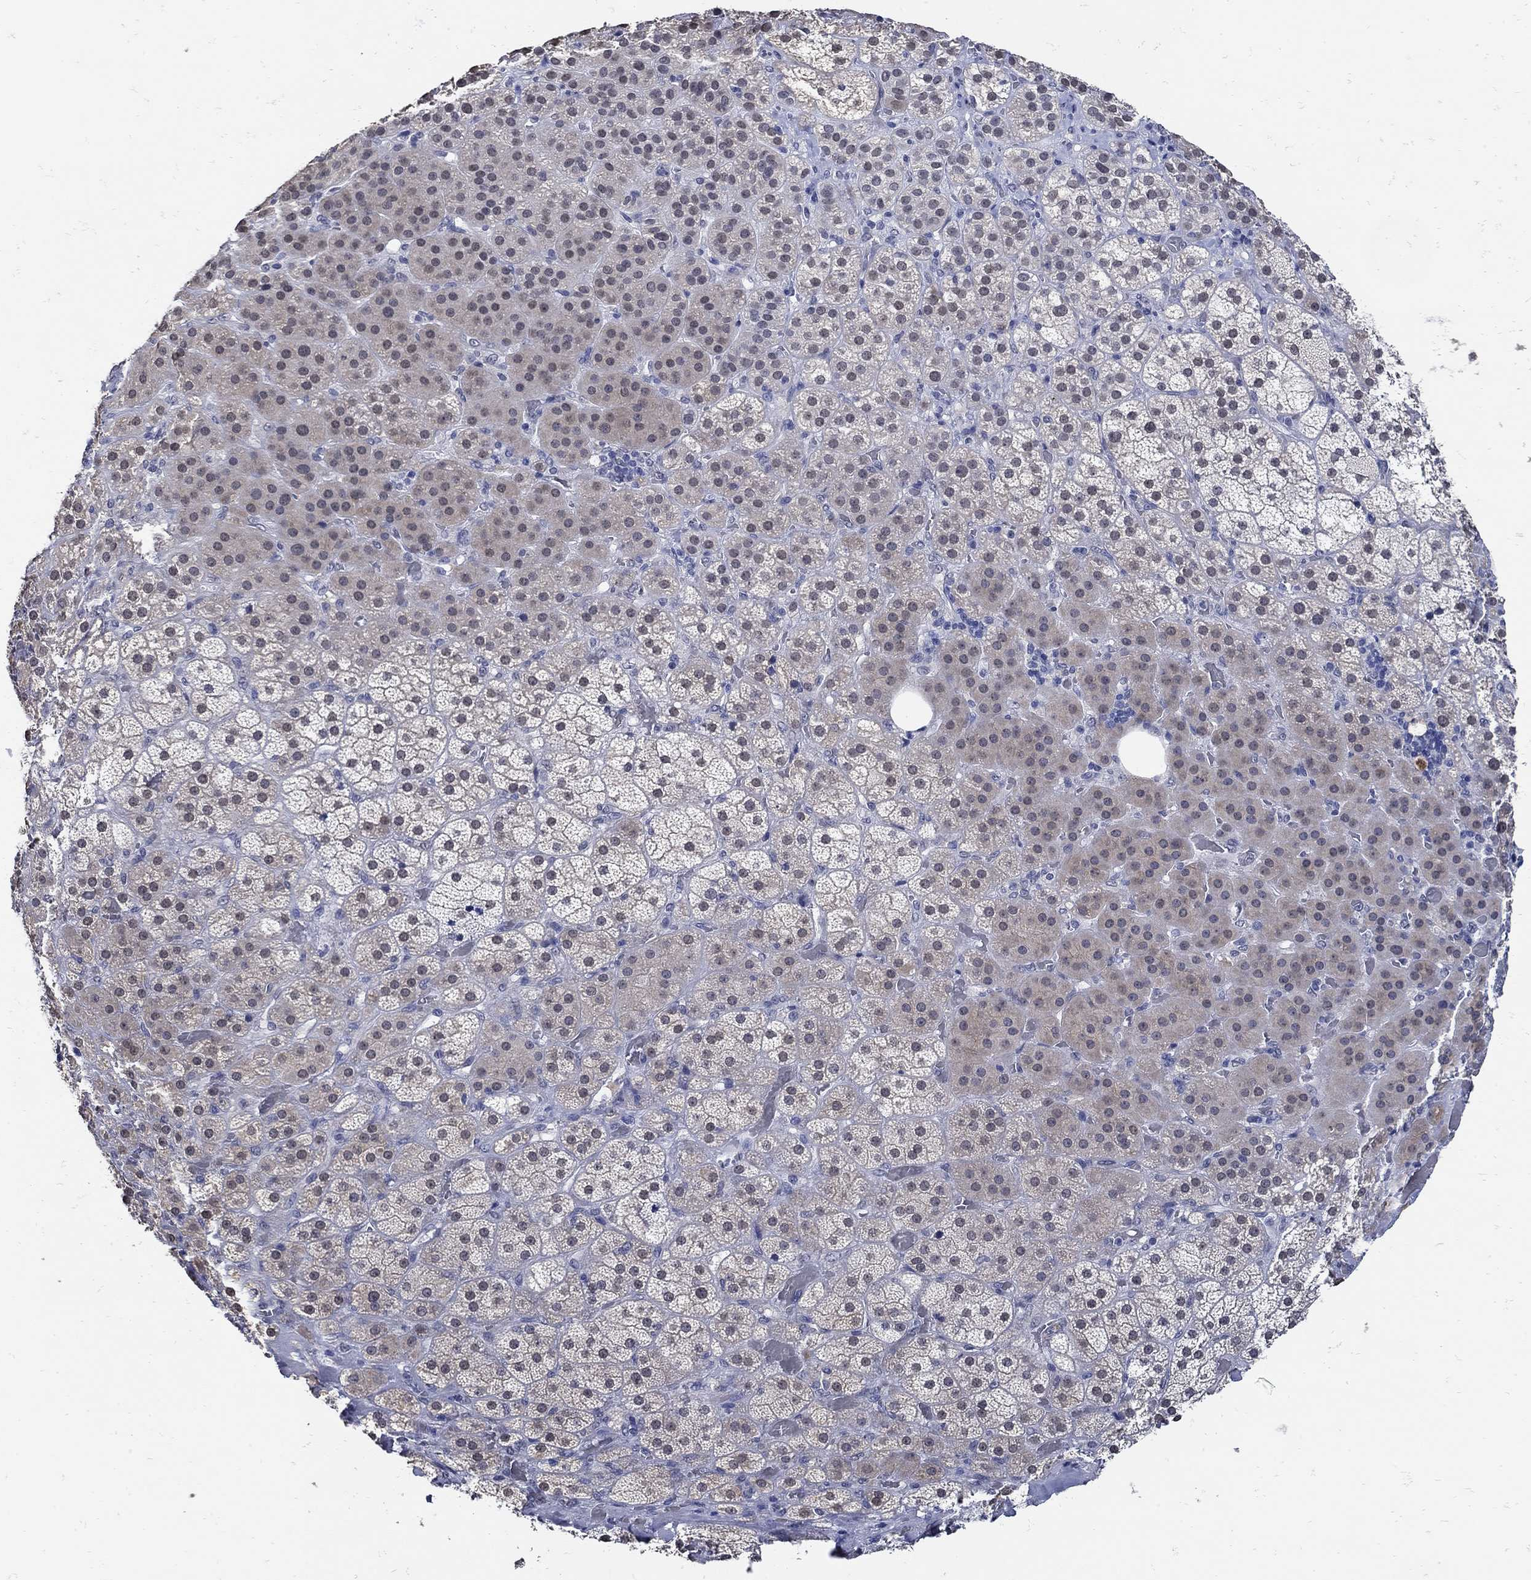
{"staining": {"intensity": "weak", "quantity": "<25%", "location": "cytoplasmic/membranous"}, "tissue": "adrenal gland", "cell_type": "Glandular cells", "image_type": "normal", "snomed": [{"axis": "morphology", "description": "Normal tissue, NOS"}, {"axis": "topography", "description": "Adrenal gland"}], "caption": "Immunohistochemical staining of benign human adrenal gland reveals no significant expression in glandular cells. (Stains: DAB (3,3'-diaminobenzidine) IHC with hematoxylin counter stain, Microscopy: brightfield microscopy at high magnification).", "gene": "KCNN3", "patient": {"sex": "male", "age": 57}}